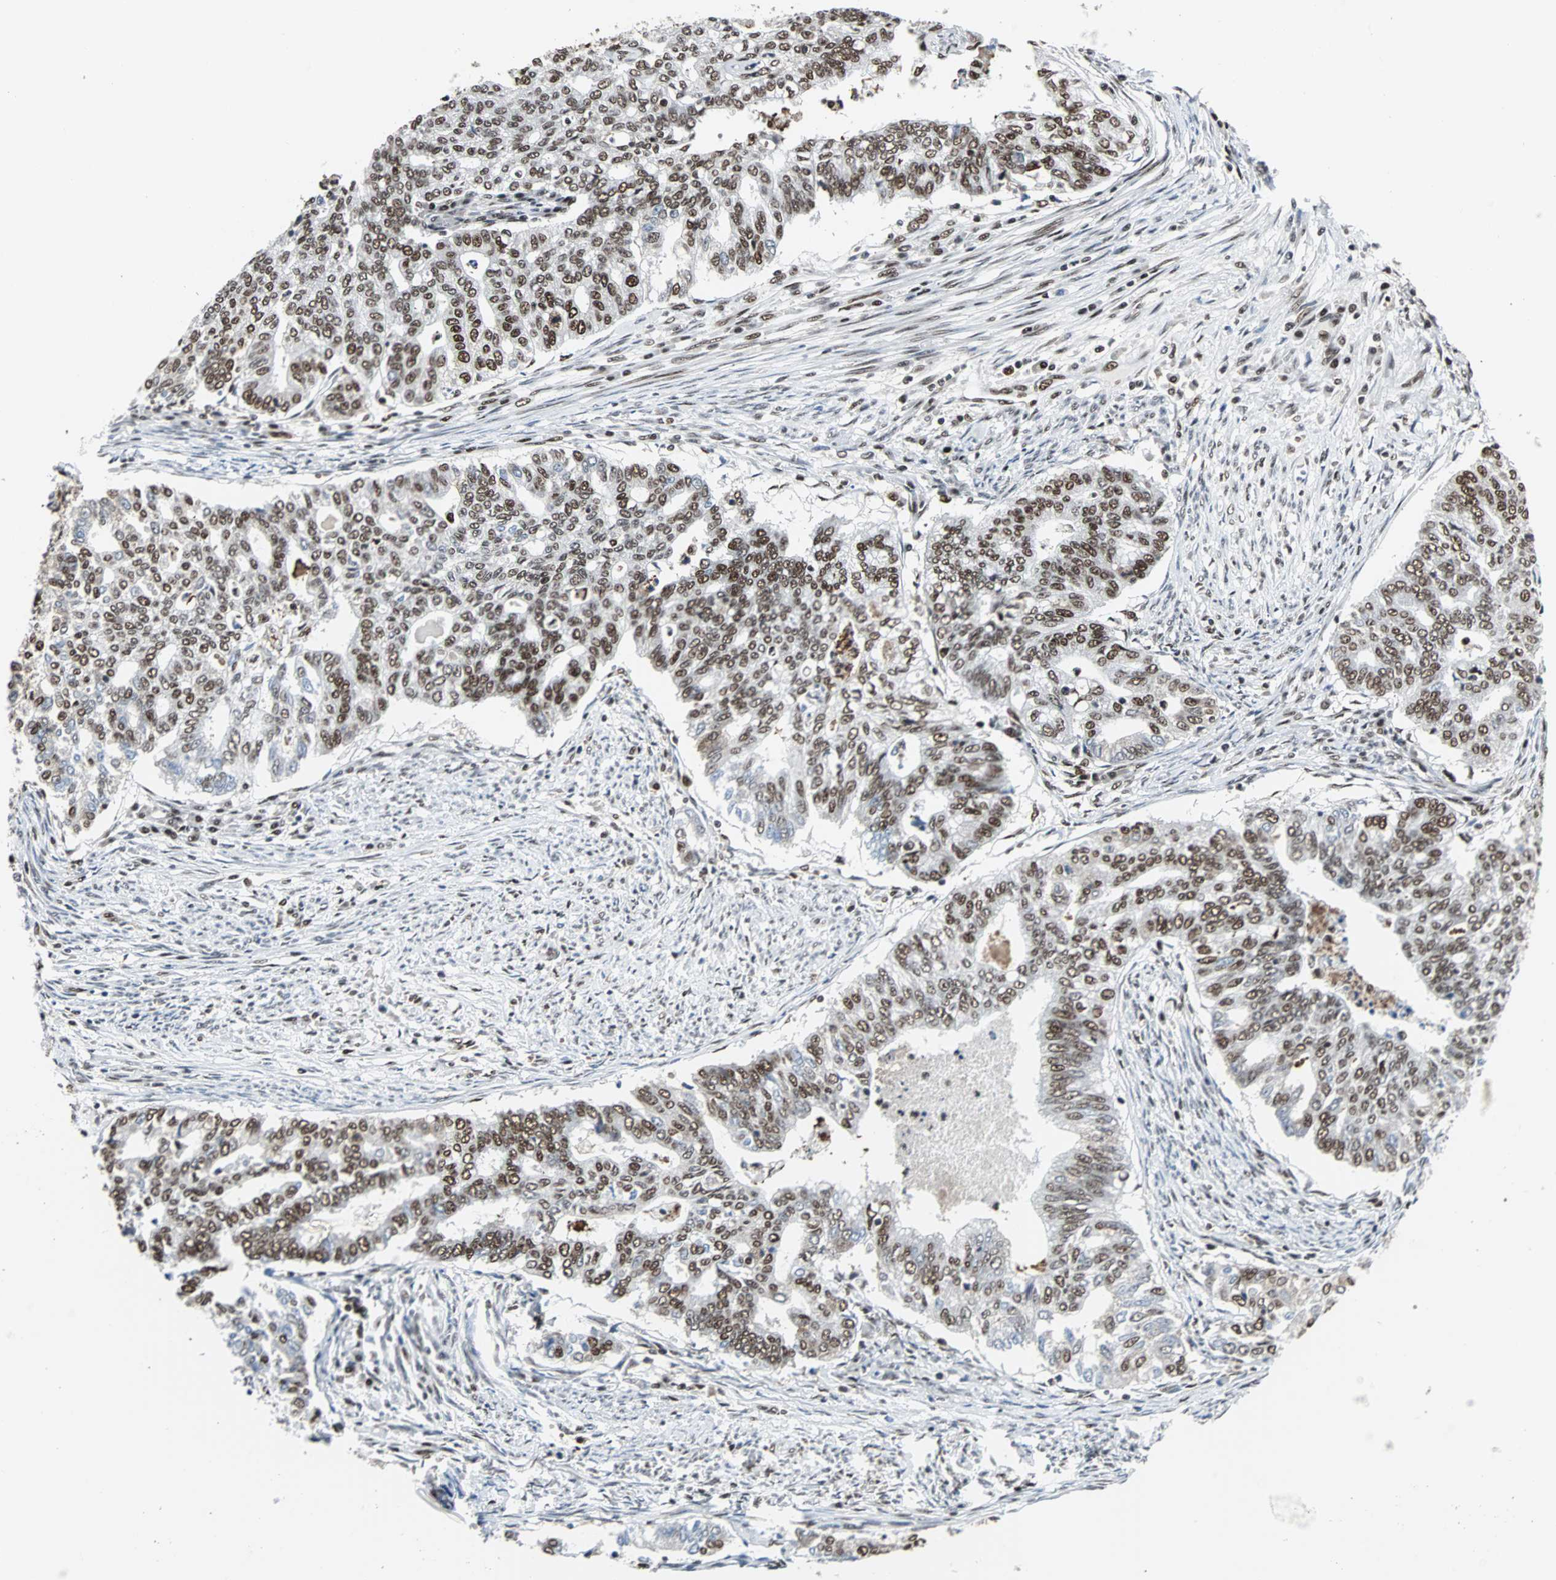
{"staining": {"intensity": "moderate", "quantity": "25%-75%", "location": "nuclear"}, "tissue": "endometrial cancer", "cell_type": "Tumor cells", "image_type": "cancer", "snomed": [{"axis": "morphology", "description": "Adenocarcinoma, NOS"}, {"axis": "topography", "description": "Endometrium"}], "caption": "Immunohistochemical staining of human adenocarcinoma (endometrial) demonstrates moderate nuclear protein staining in about 25%-75% of tumor cells.", "gene": "XRCC4", "patient": {"sex": "female", "age": 79}}